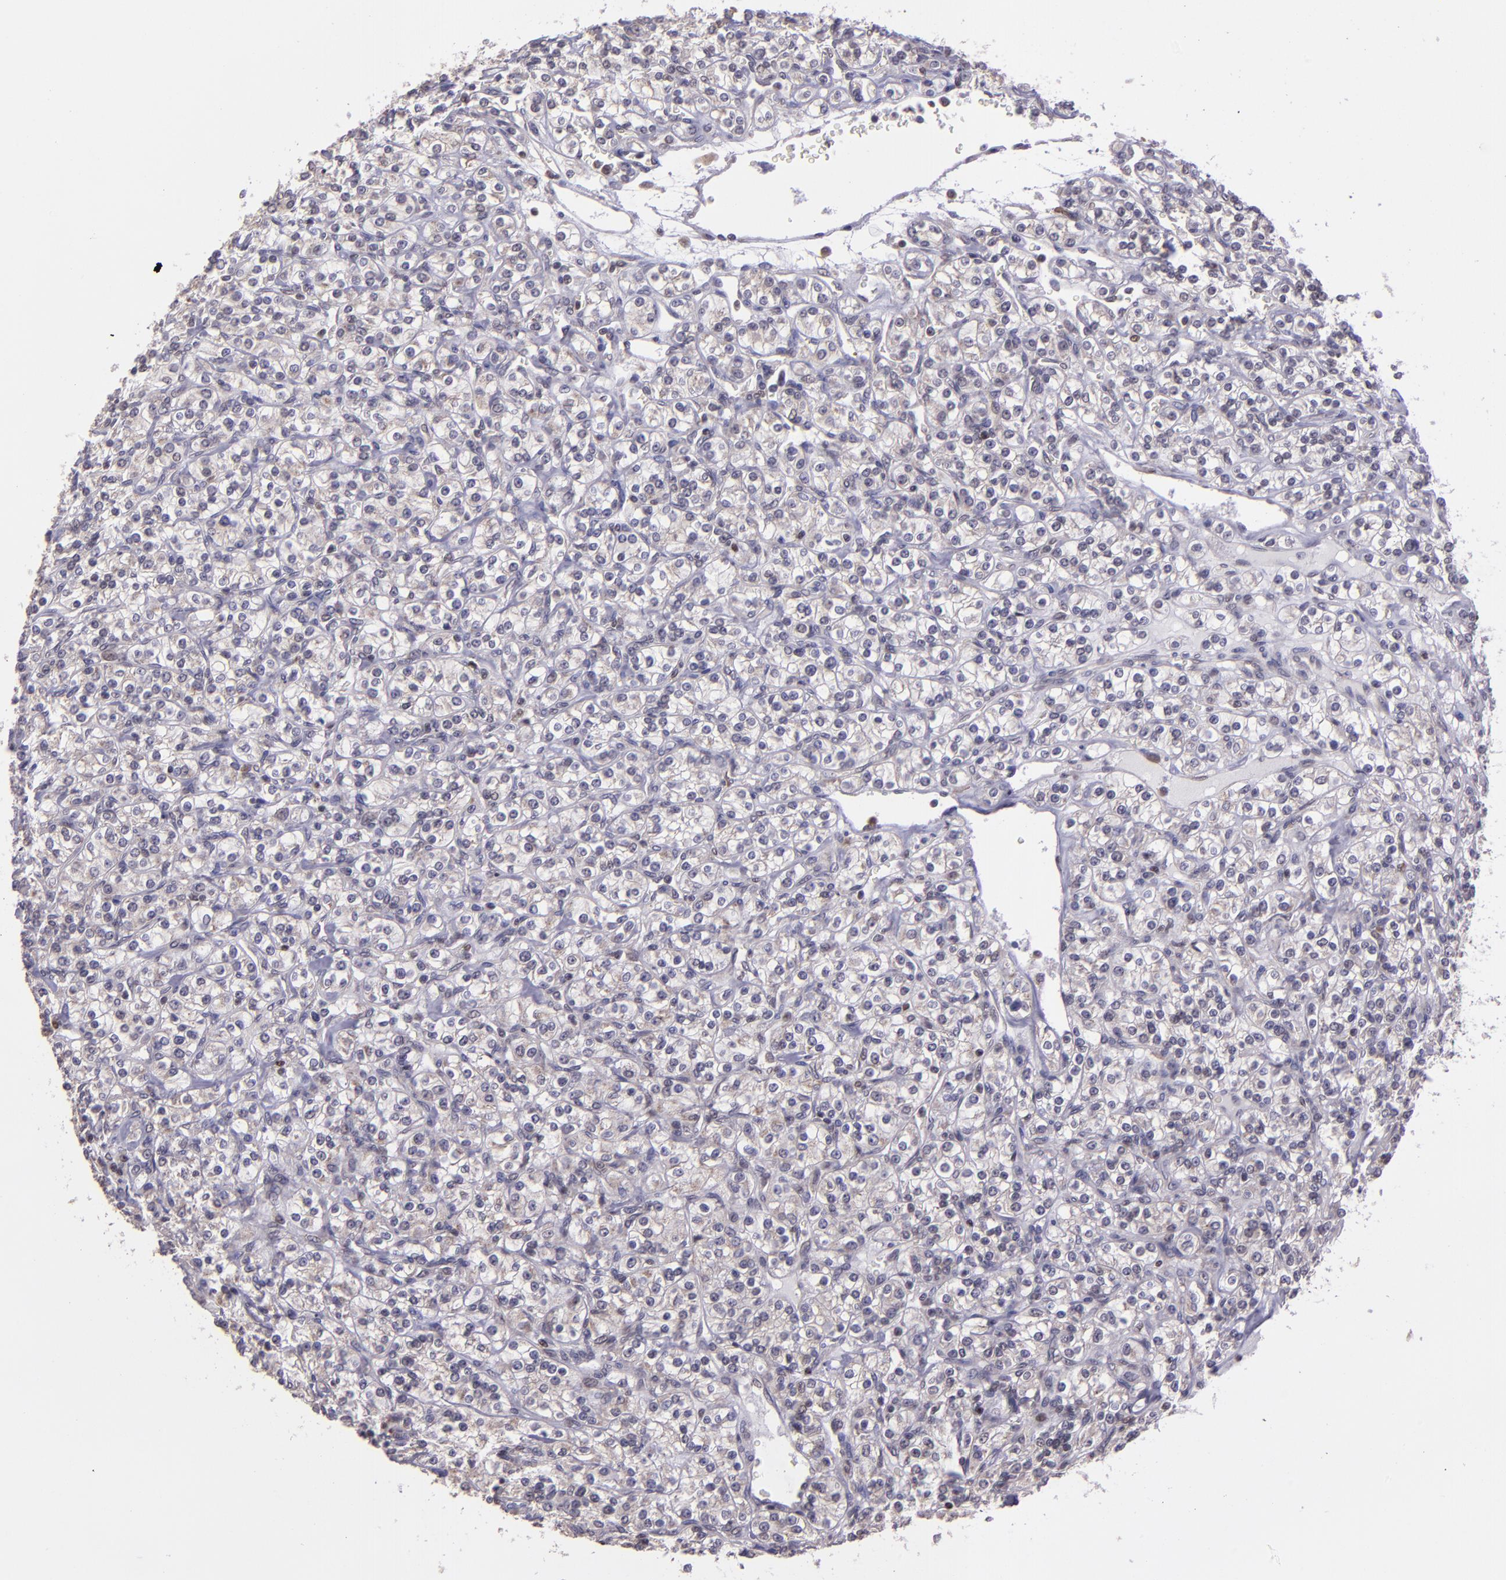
{"staining": {"intensity": "weak", "quantity": ">75%", "location": "cytoplasmic/membranous"}, "tissue": "renal cancer", "cell_type": "Tumor cells", "image_type": "cancer", "snomed": [{"axis": "morphology", "description": "Adenocarcinoma, NOS"}, {"axis": "topography", "description": "Kidney"}], "caption": "Protein expression analysis of human renal cancer (adenocarcinoma) reveals weak cytoplasmic/membranous positivity in approximately >75% of tumor cells.", "gene": "ELF1", "patient": {"sex": "male", "age": 77}}